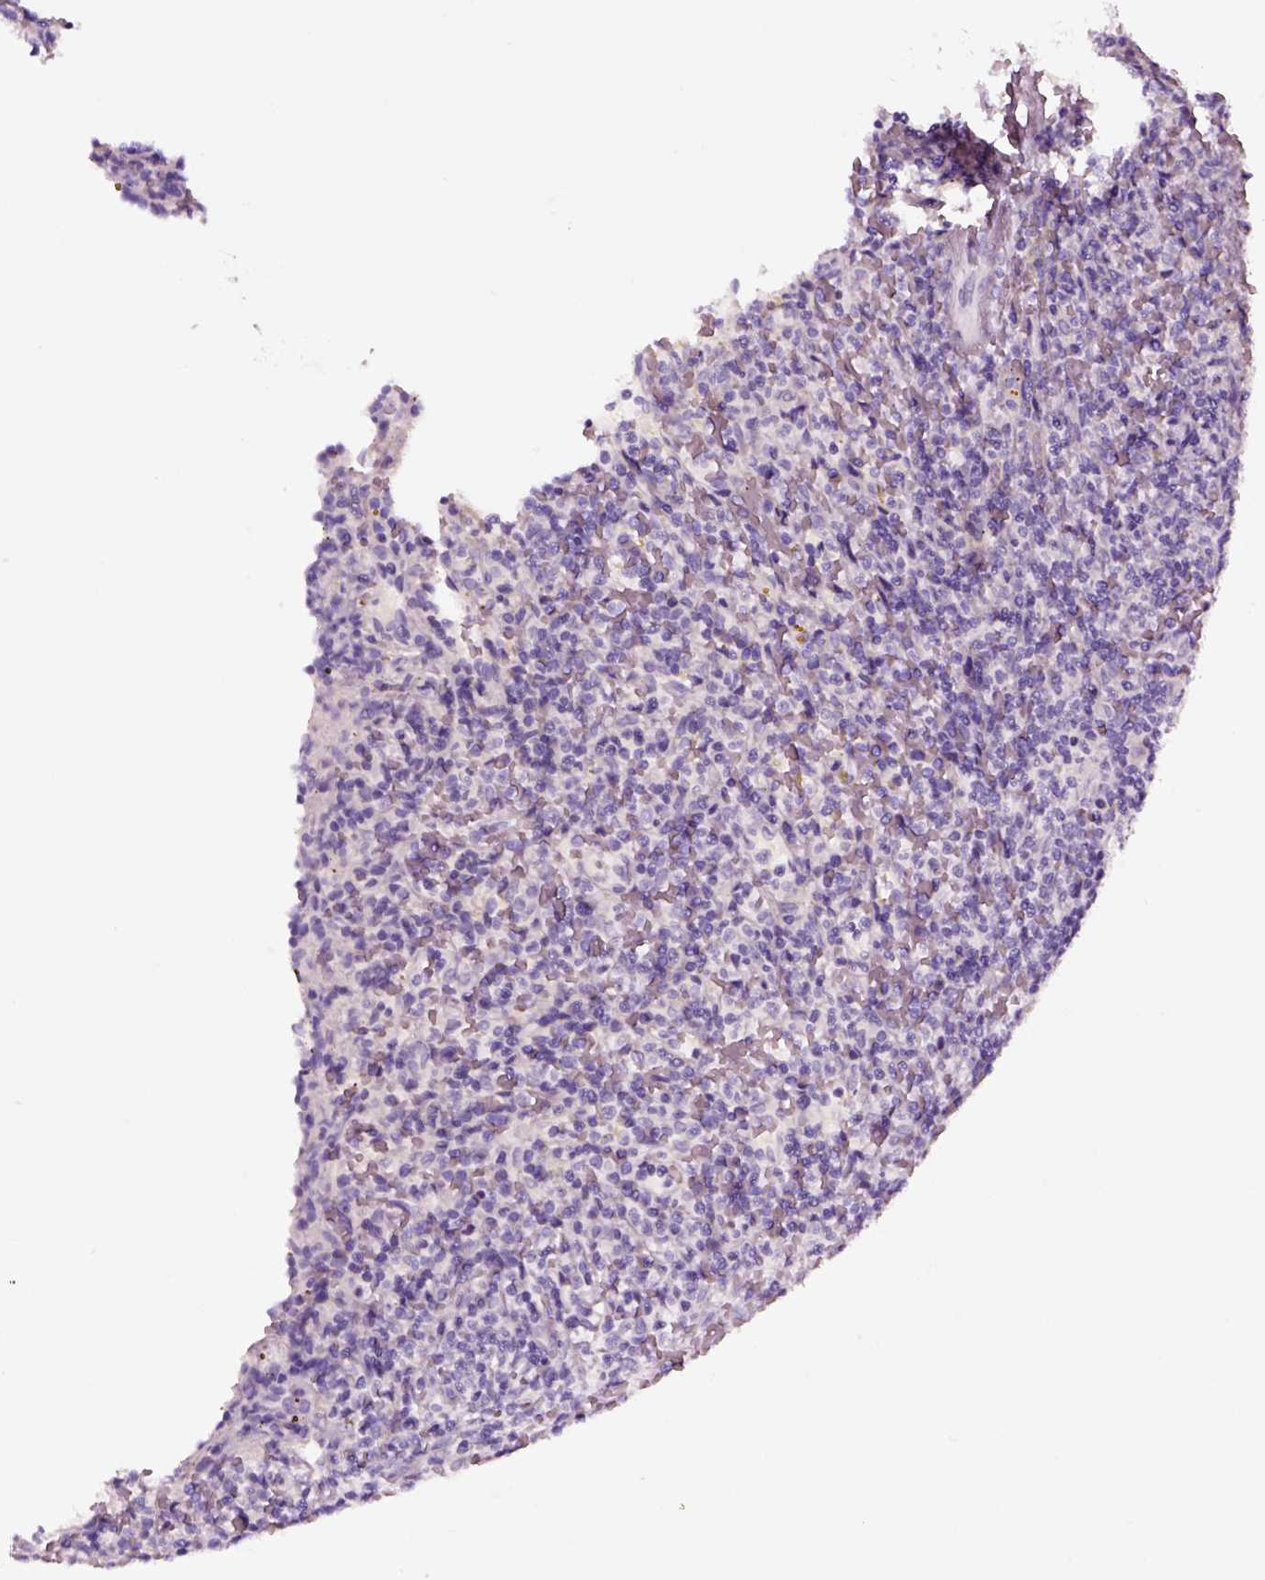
{"staining": {"intensity": "negative", "quantity": "none", "location": "none"}, "tissue": "lymphoma", "cell_type": "Tumor cells", "image_type": "cancer", "snomed": [{"axis": "morphology", "description": "Malignant lymphoma, non-Hodgkin's type, Low grade"}, {"axis": "topography", "description": "Spleen"}], "caption": "Tumor cells are negative for protein expression in human lymphoma.", "gene": "SMIM17", "patient": {"sex": "female", "age": 70}}